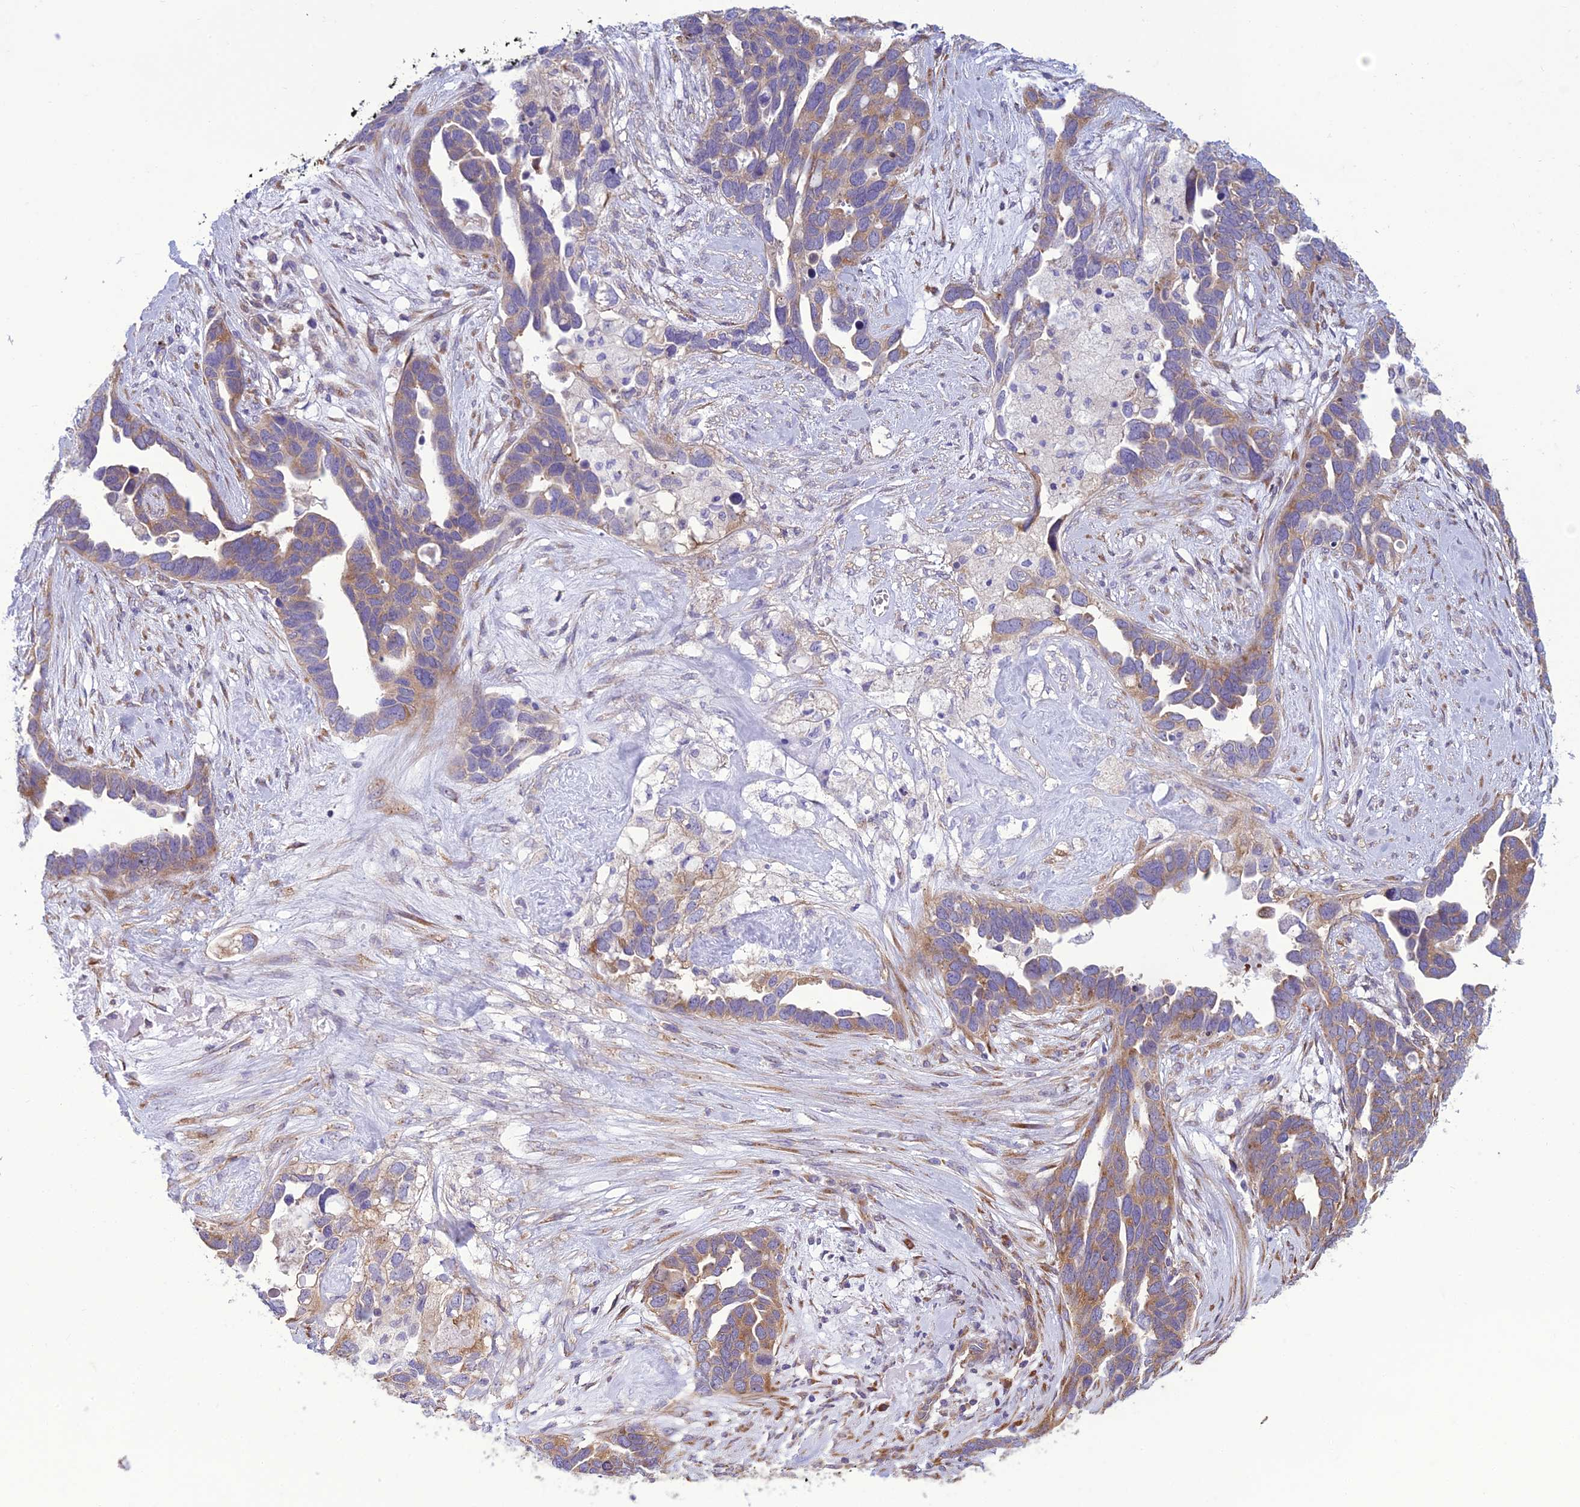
{"staining": {"intensity": "weak", "quantity": ">75%", "location": "cytoplasmic/membranous"}, "tissue": "ovarian cancer", "cell_type": "Tumor cells", "image_type": "cancer", "snomed": [{"axis": "morphology", "description": "Cystadenocarcinoma, serous, NOS"}, {"axis": "topography", "description": "Ovary"}], "caption": "A low amount of weak cytoplasmic/membranous positivity is seen in approximately >75% of tumor cells in ovarian cancer tissue.", "gene": "RPL17-C18orf32", "patient": {"sex": "female", "age": 54}}